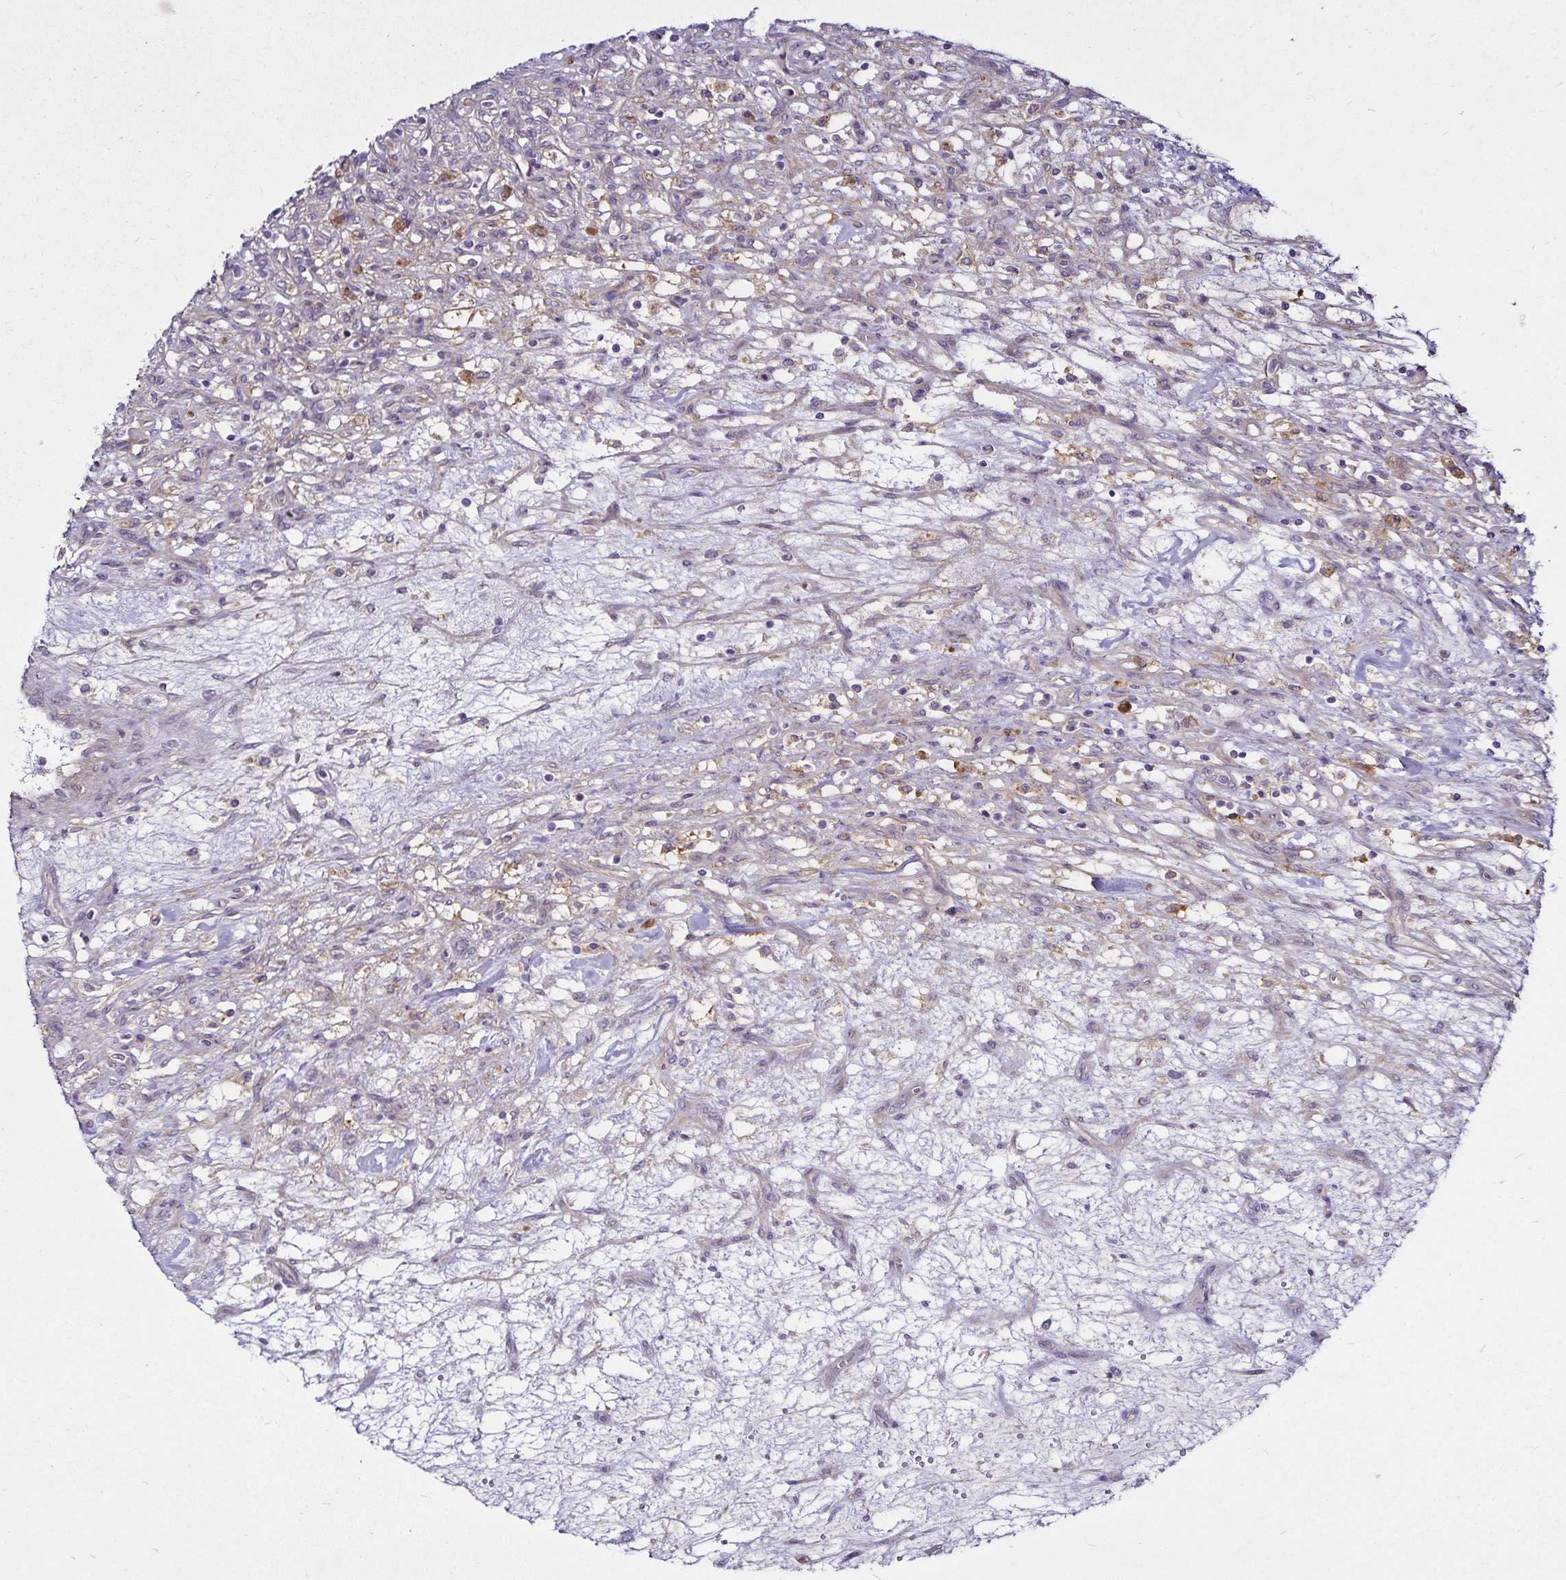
{"staining": {"intensity": "negative", "quantity": "none", "location": "none"}, "tissue": "renal cancer", "cell_type": "Tumor cells", "image_type": "cancer", "snomed": [{"axis": "morphology", "description": "Adenocarcinoma, NOS"}, {"axis": "topography", "description": "Kidney"}], "caption": "The immunohistochemistry (IHC) photomicrograph has no significant staining in tumor cells of renal adenocarcinoma tissue.", "gene": "GNG12", "patient": {"sex": "female", "age": 63}}